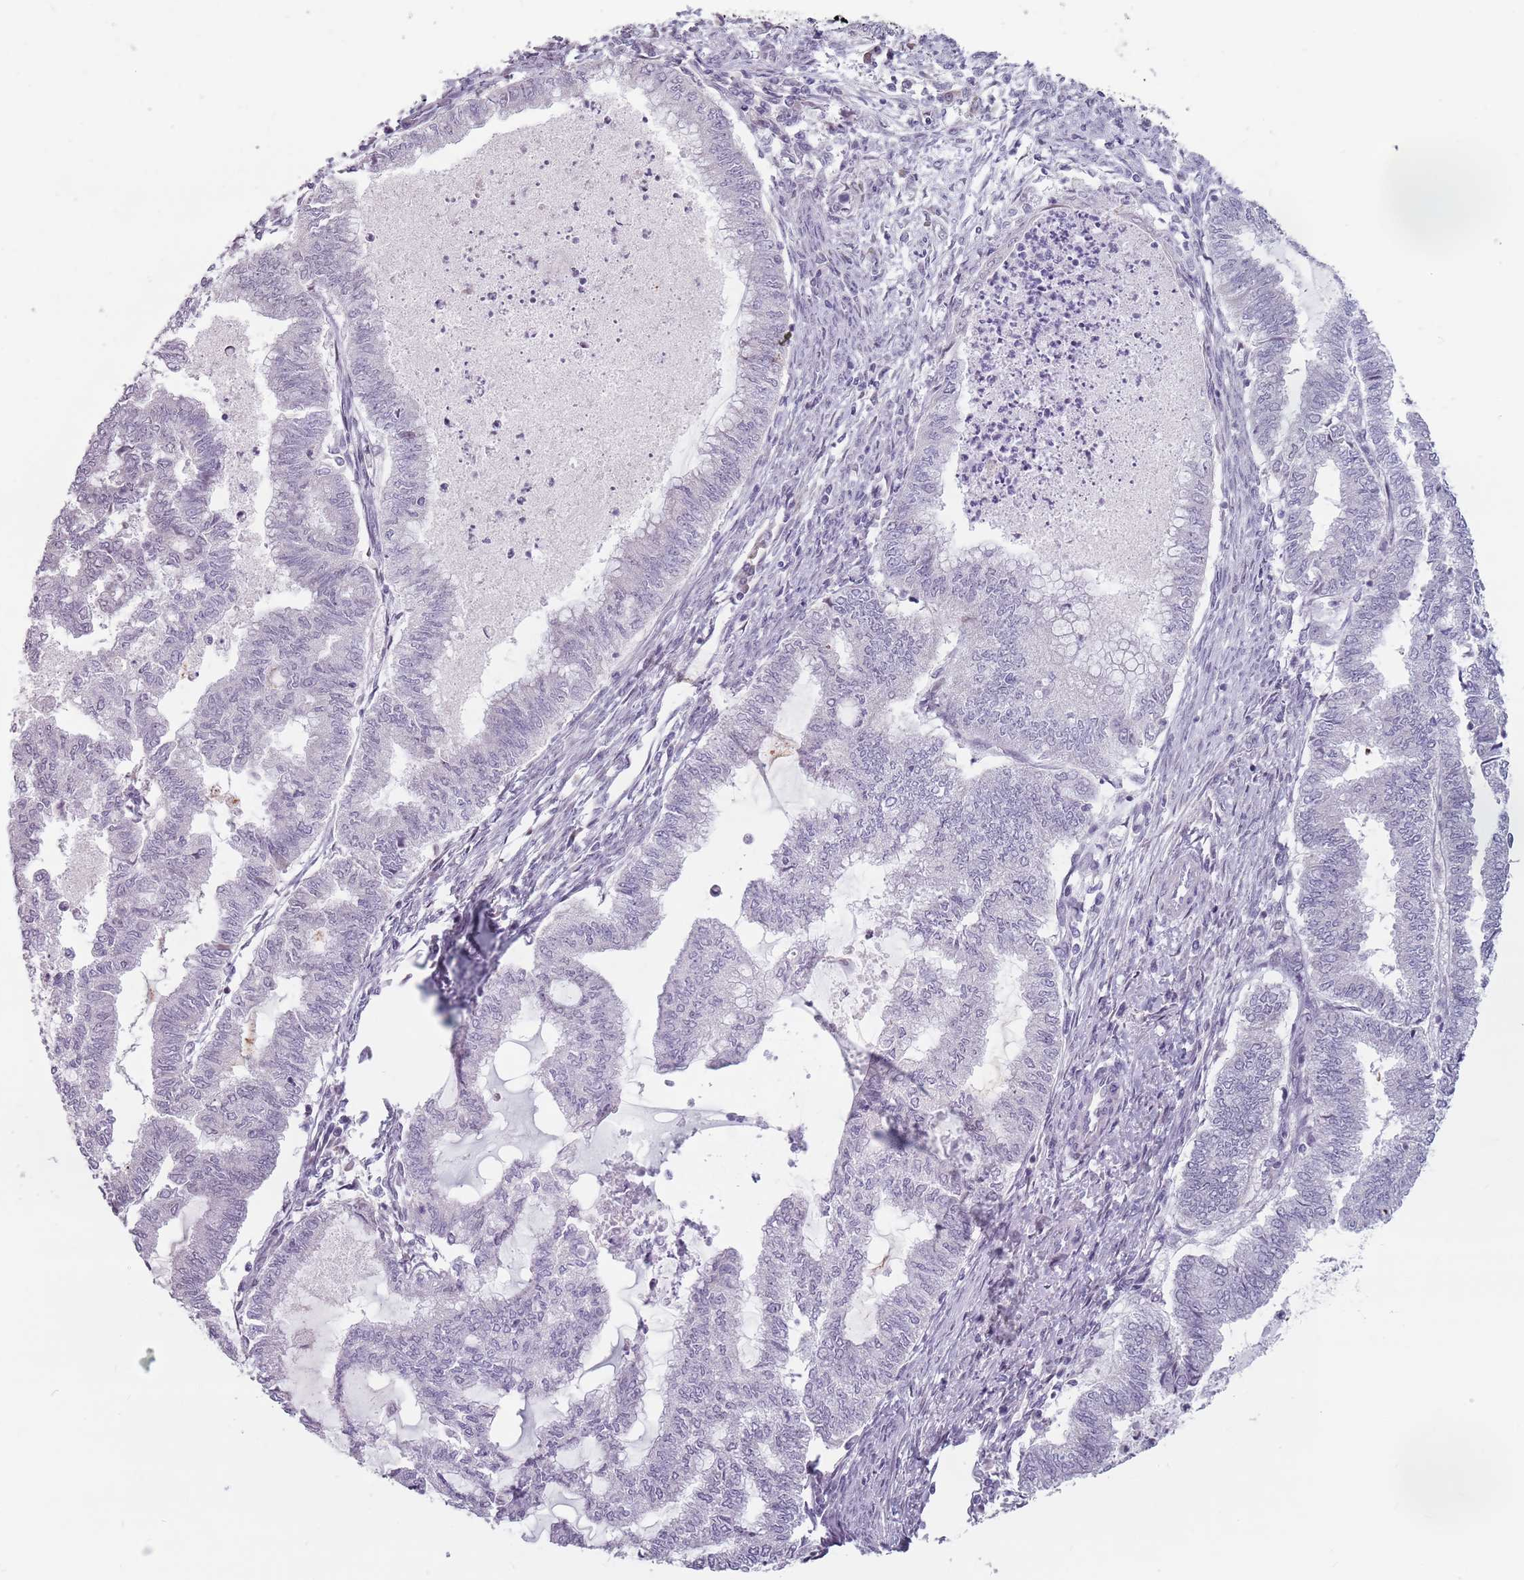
{"staining": {"intensity": "negative", "quantity": "none", "location": "none"}, "tissue": "endometrial cancer", "cell_type": "Tumor cells", "image_type": "cancer", "snomed": [{"axis": "morphology", "description": "Adenocarcinoma, NOS"}, {"axis": "topography", "description": "Endometrium"}], "caption": "The photomicrograph reveals no staining of tumor cells in adenocarcinoma (endometrial).", "gene": "PTCHD1", "patient": {"sex": "female", "age": 79}}